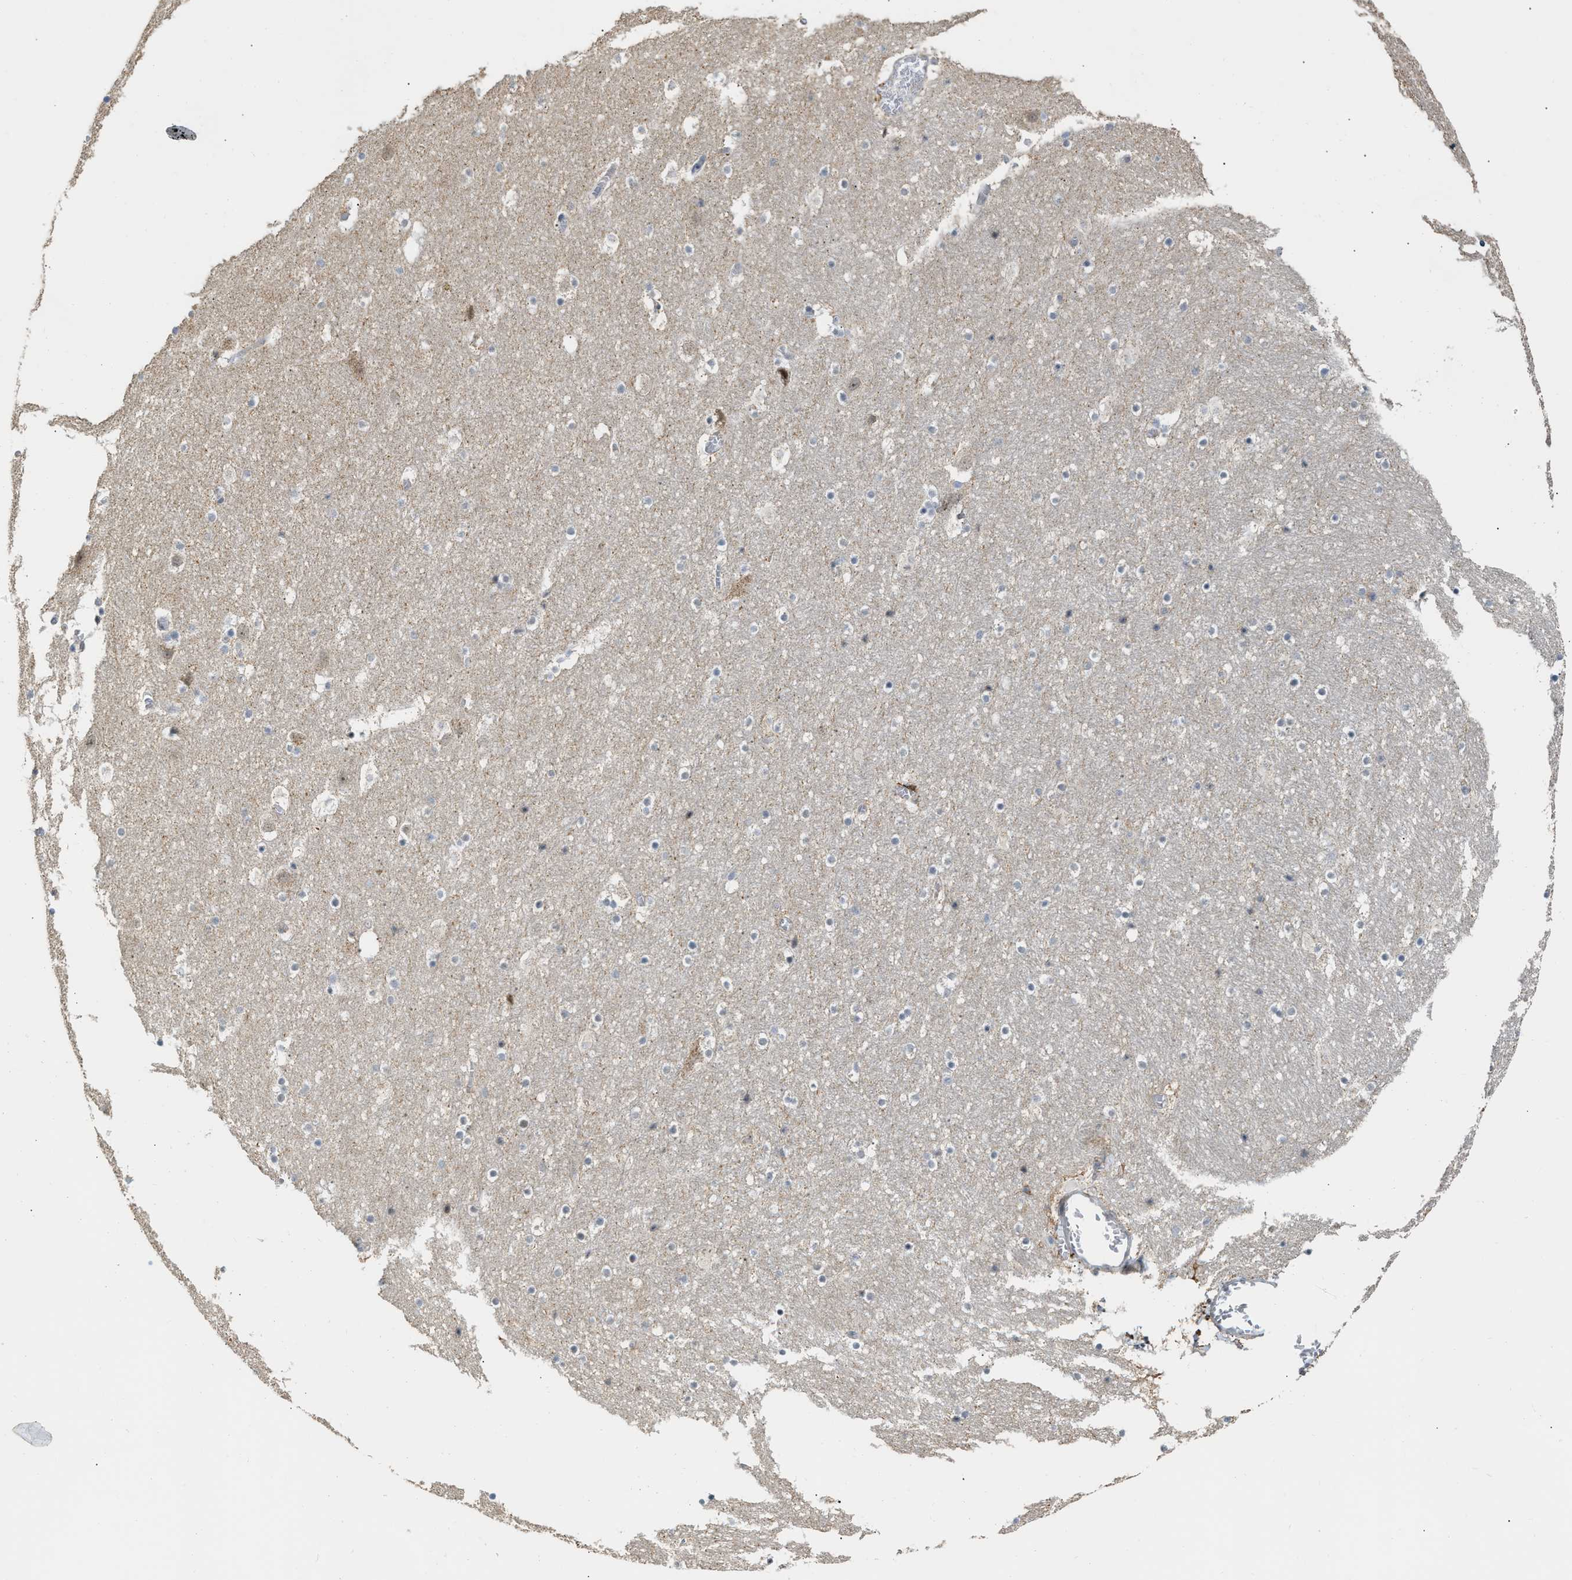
{"staining": {"intensity": "weak", "quantity": "<25%", "location": "cytoplasmic/membranous"}, "tissue": "hippocampus", "cell_type": "Glial cells", "image_type": "normal", "snomed": [{"axis": "morphology", "description": "Normal tissue, NOS"}, {"axis": "topography", "description": "Hippocampus"}], "caption": "Immunohistochemistry (IHC) micrograph of benign hippocampus stained for a protein (brown), which reveals no expression in glial cells. (DAB (3,3'-diaminobenzidine) immunohistochemistry visualized using brightfield microscopy, high magnification).", "gene": "DEPTOR", "patient": {"sex": "male", "age": 45}}